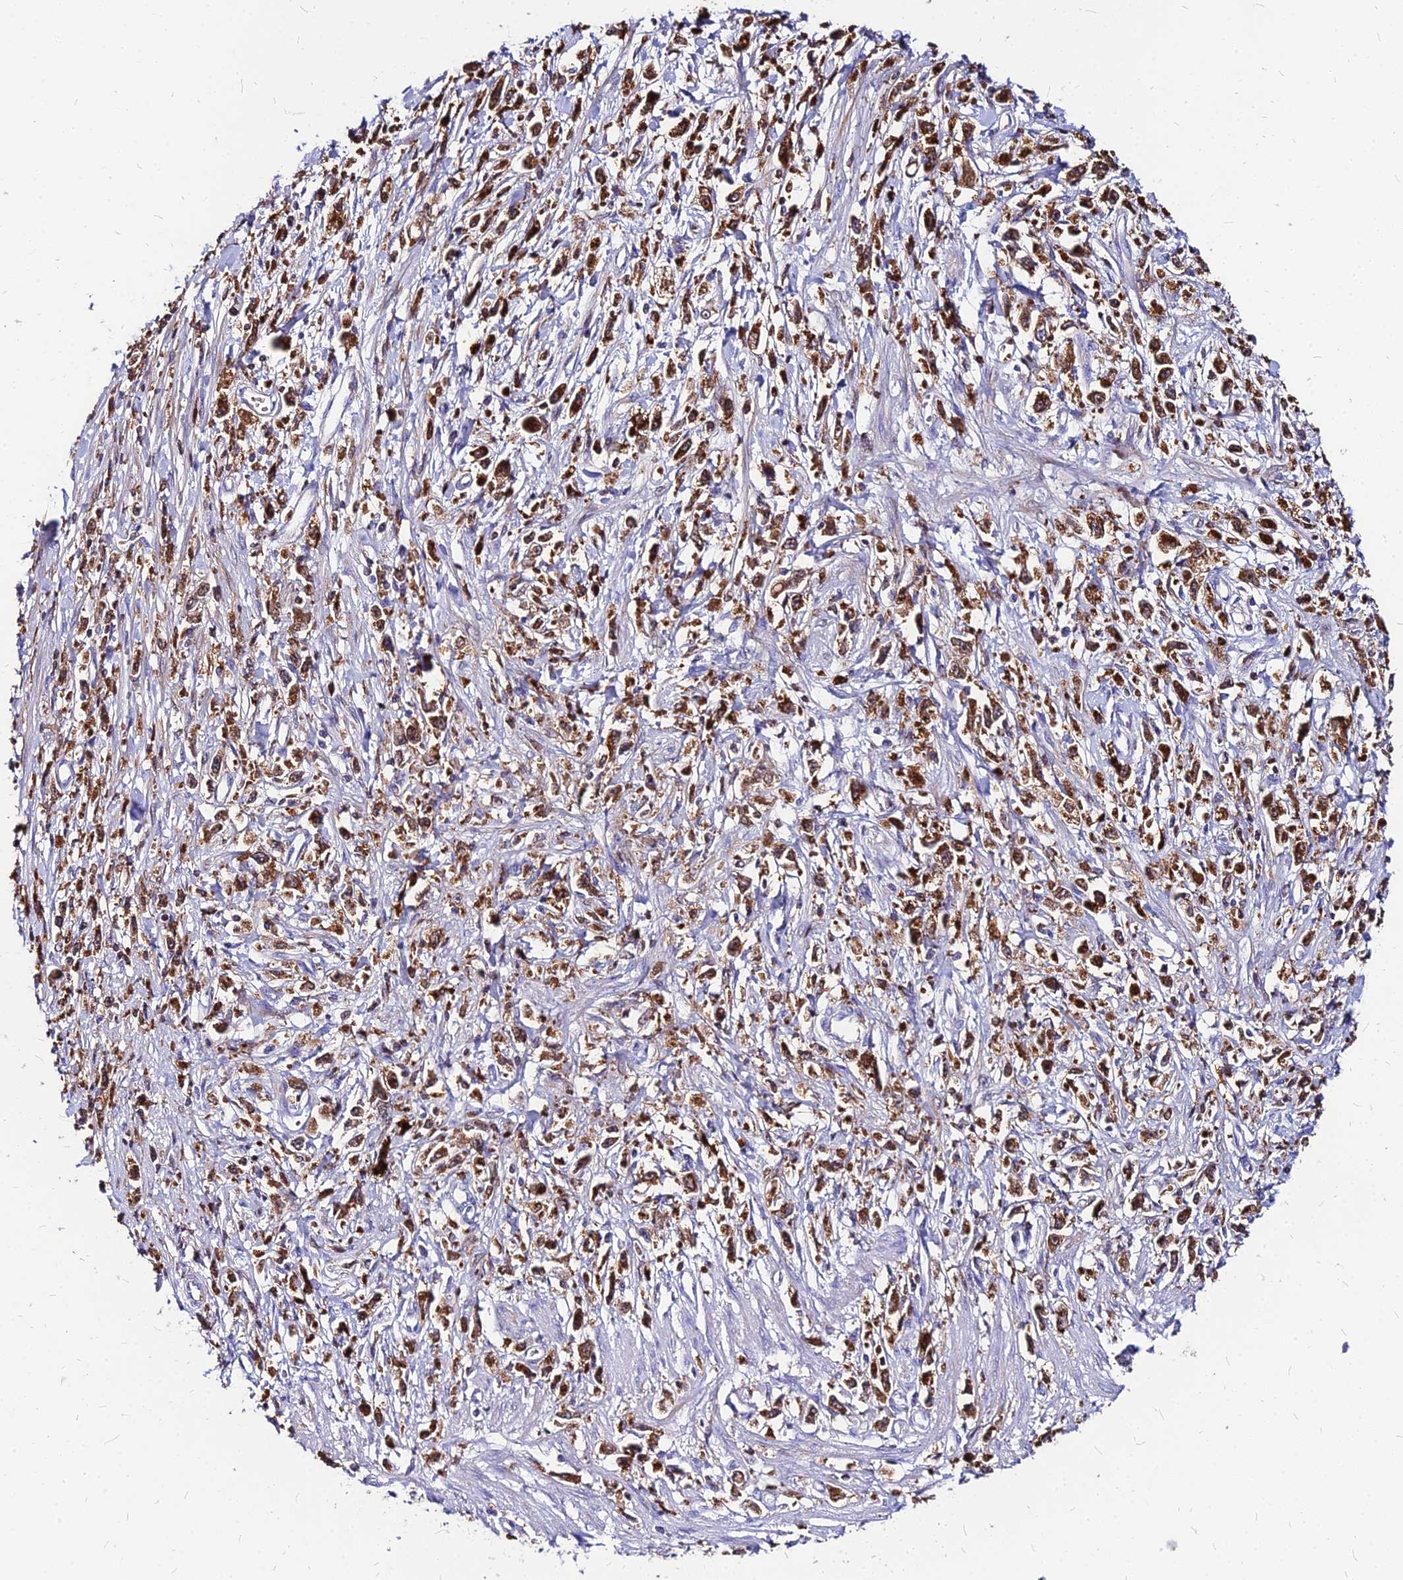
{"staining": {"intensity": "strong", "quantity": ">75%", "location": "cytoplasmic/membranous"}, "tissue": "stomach cancer", "cell_type": "Tumor cells", "image_type": "cancer", "snomed": [{"axis": "morphology", "description": "Adenocarcinoma, NOS"}, {"axis": "topography", "description": "Stomach"}], "caption": "DAB (3,3'-diaminobenzidine) immunohistochemical staining of human stomach adenocarcinoma demonstrates strong cytoplasmic/membranous protein staining in approximately >75% of tumor cells.", "gene": "ACSM6", "patient": {"sex": "female", "age": 59}}